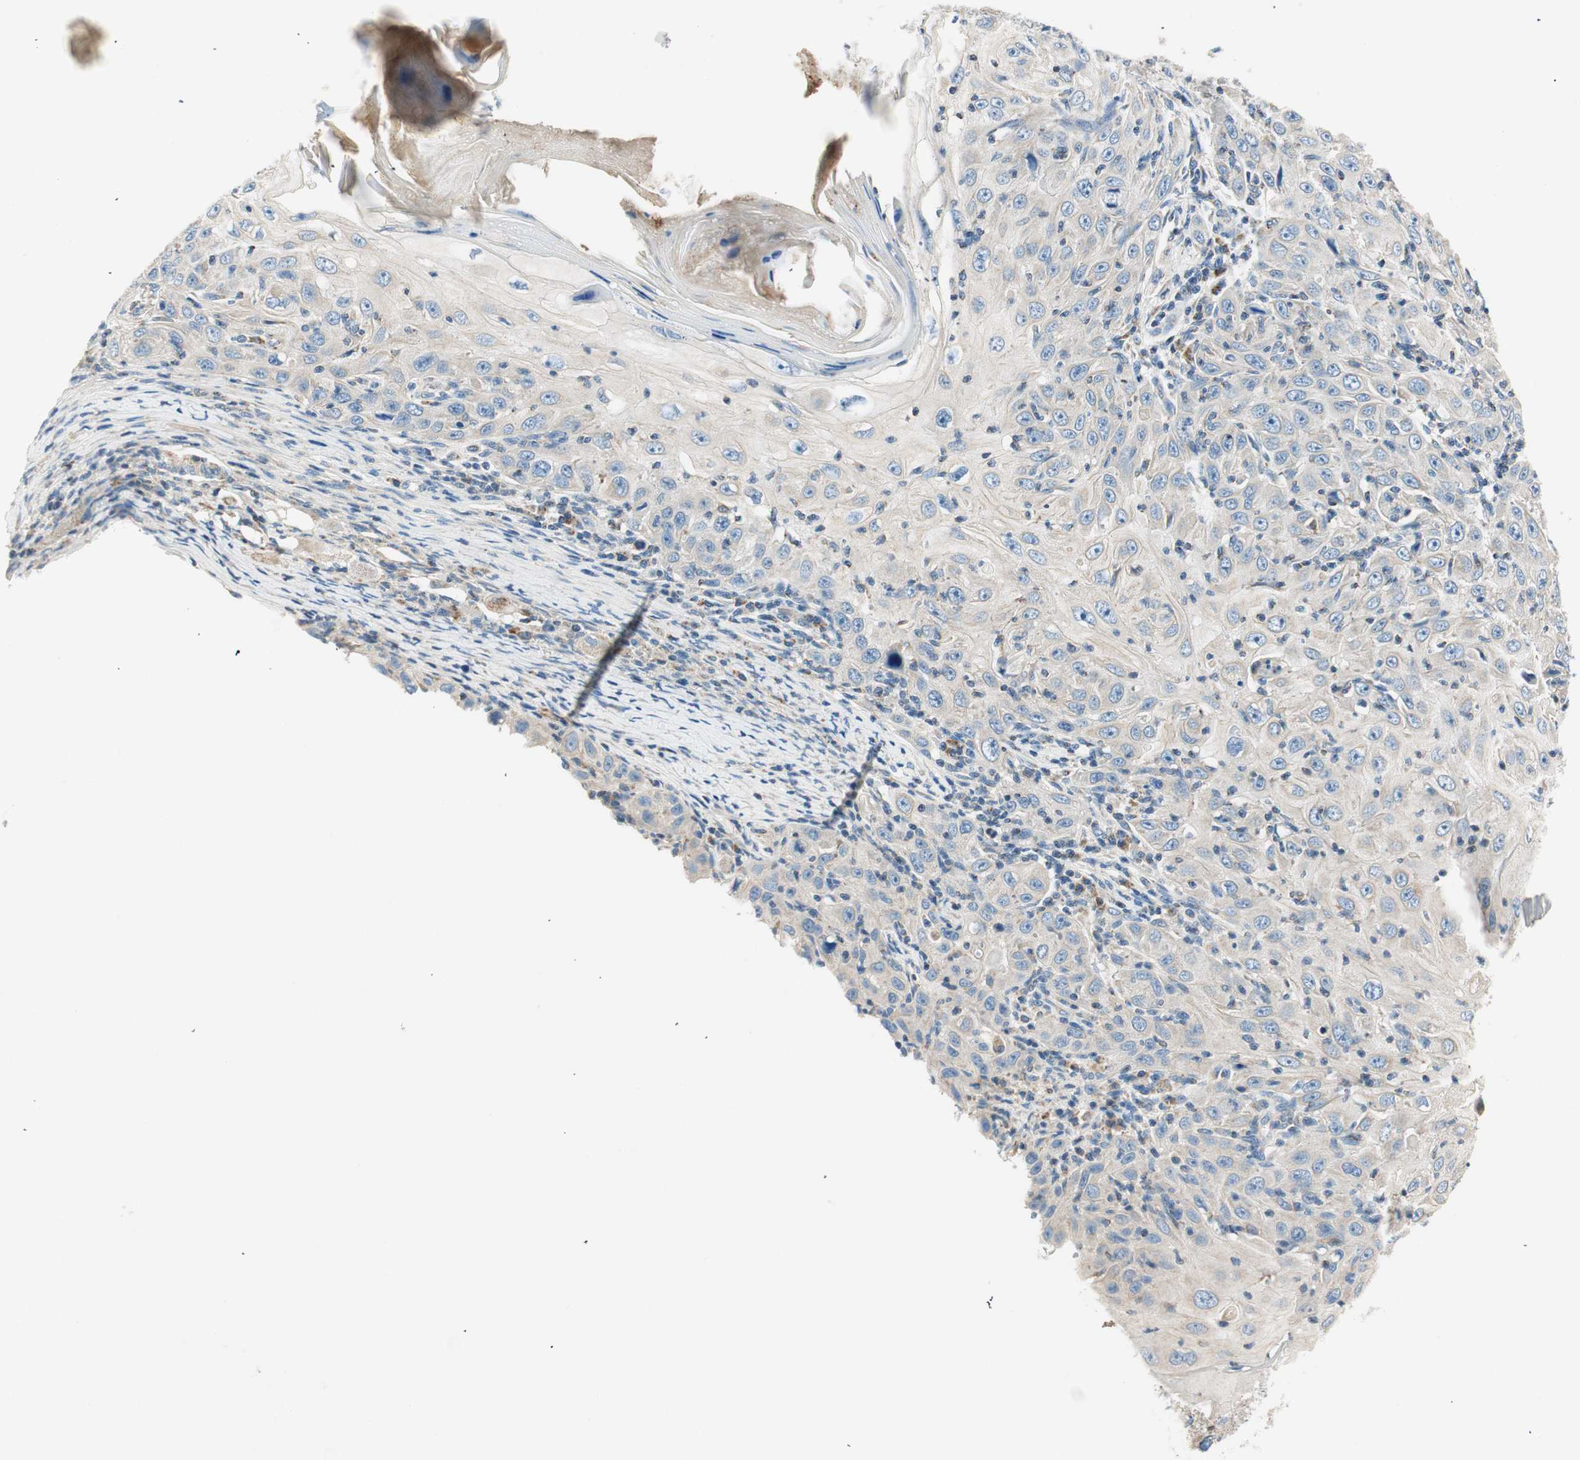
{"staining": {"intensity": "negative", "quantity": "none", "location": "none"}, "tissue": "skin cancer", "cell_type": "Tumor cells", "image_type": "cancer", "snomed": [{"axis": "morphology", "description": "Squamous cell carcinoma, NOS"}, {"axis": "topography", "description": "Skin"}], "caption": "Immunohistochemistry (IHC) of skin cancer (squamous cell carcinoma) exhibits no expression in tumor cells. The staining is performed using DAB (3,3'-diaminobenzidine) brown chromogen with nuclei counter-stained in using hematoxylin.", "gene": "RORB", "patient": {"sex": "female", "age": 88}}